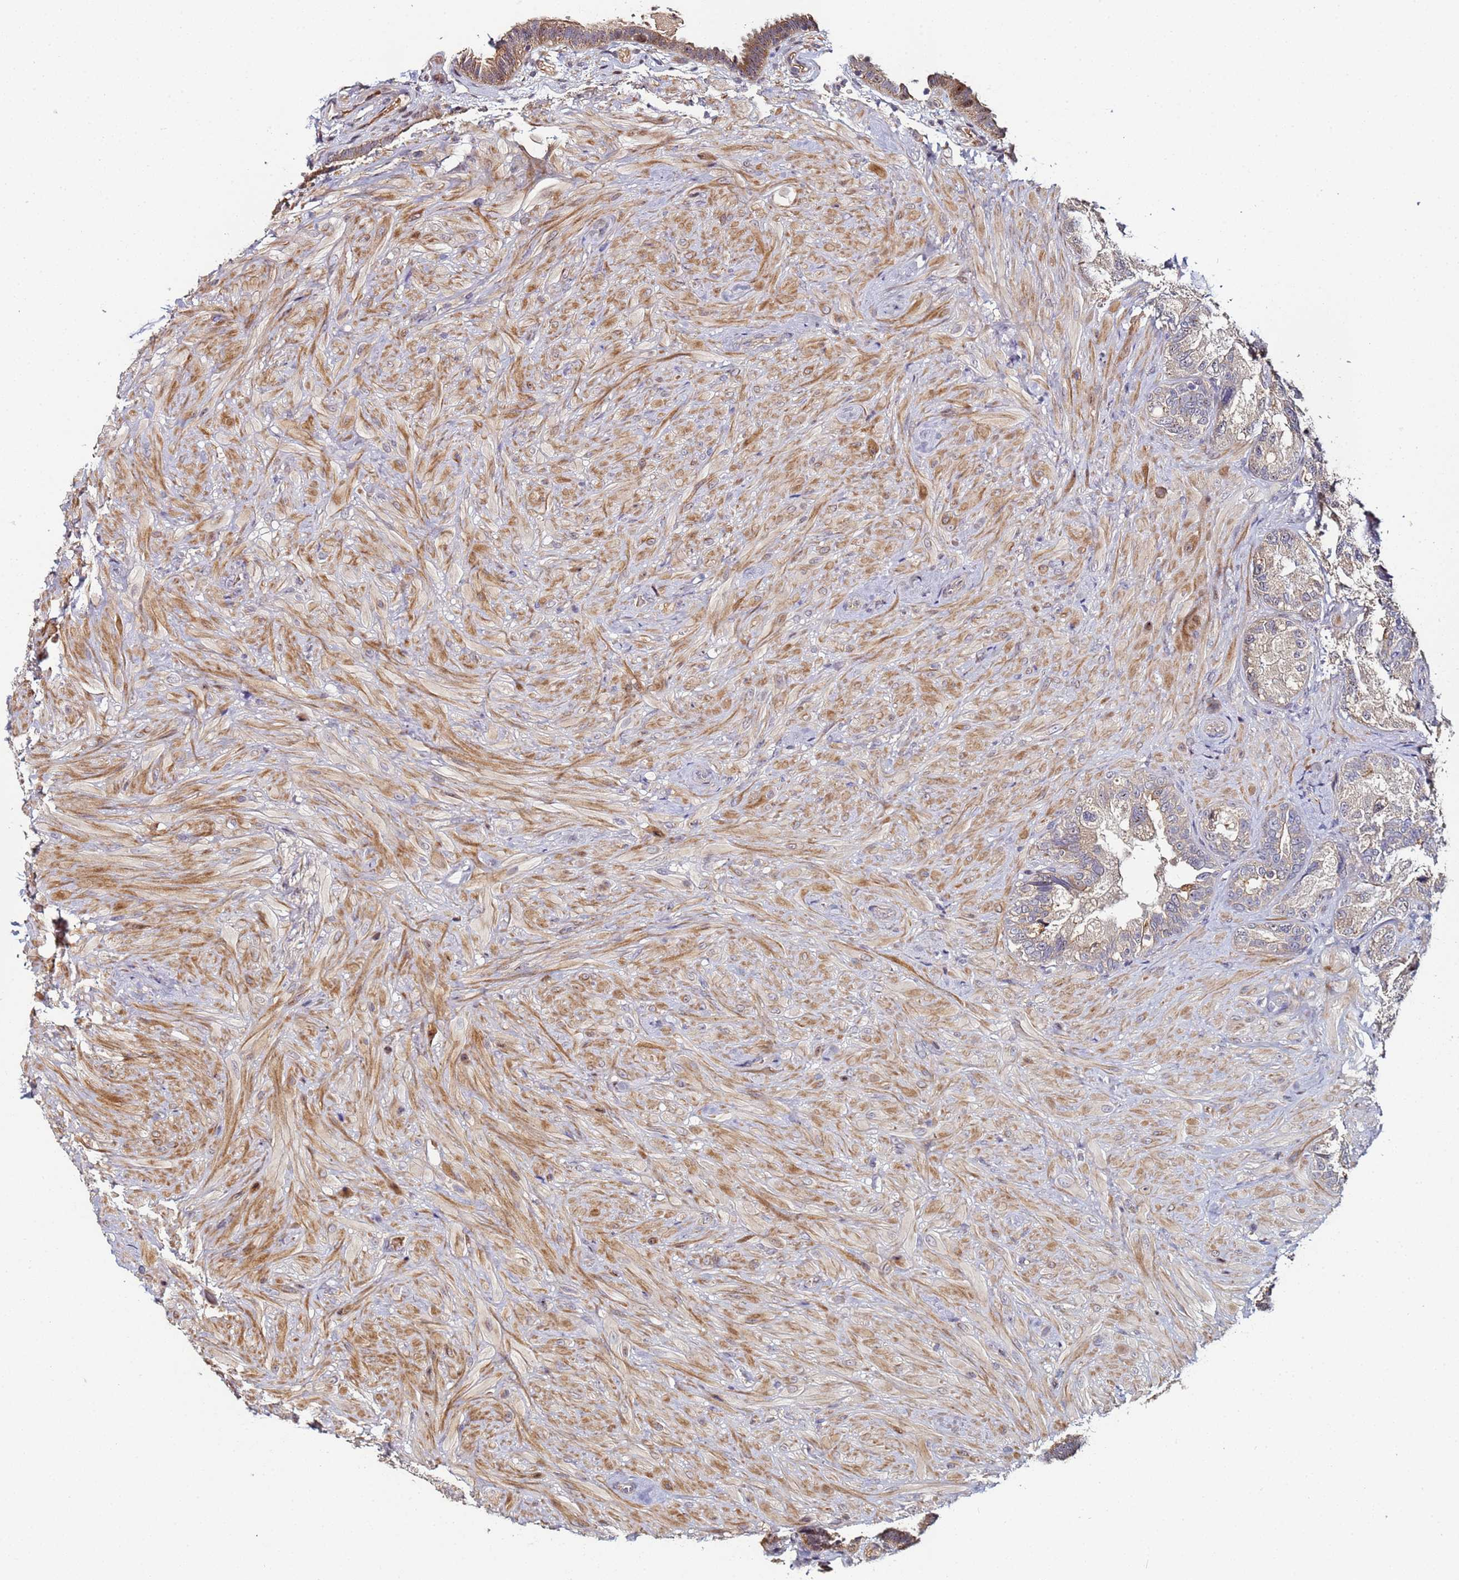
{"staining": {"intensity": "moderate", "quantity": "<25%", "location": "cytoplasmic/membranous"}, "tissue": "seminal vesicle", "cell_type": "Glandular cells", "image_type": "normal", "snomed": [{"axis": "morphology", "description": "Normal tissue, NOS"}, {"axis": "topography", "description": "Seminal veicle"}, {"axis": "topography", "description": "Peripheral nerve tissue"}], "caption": "Normal seminal vesicle reveals moderate cytoplasmic/membranous staining in about <25% of glandular cells.", "gene": "OSER1", "patient": {"sex": "male", "age": 67}}